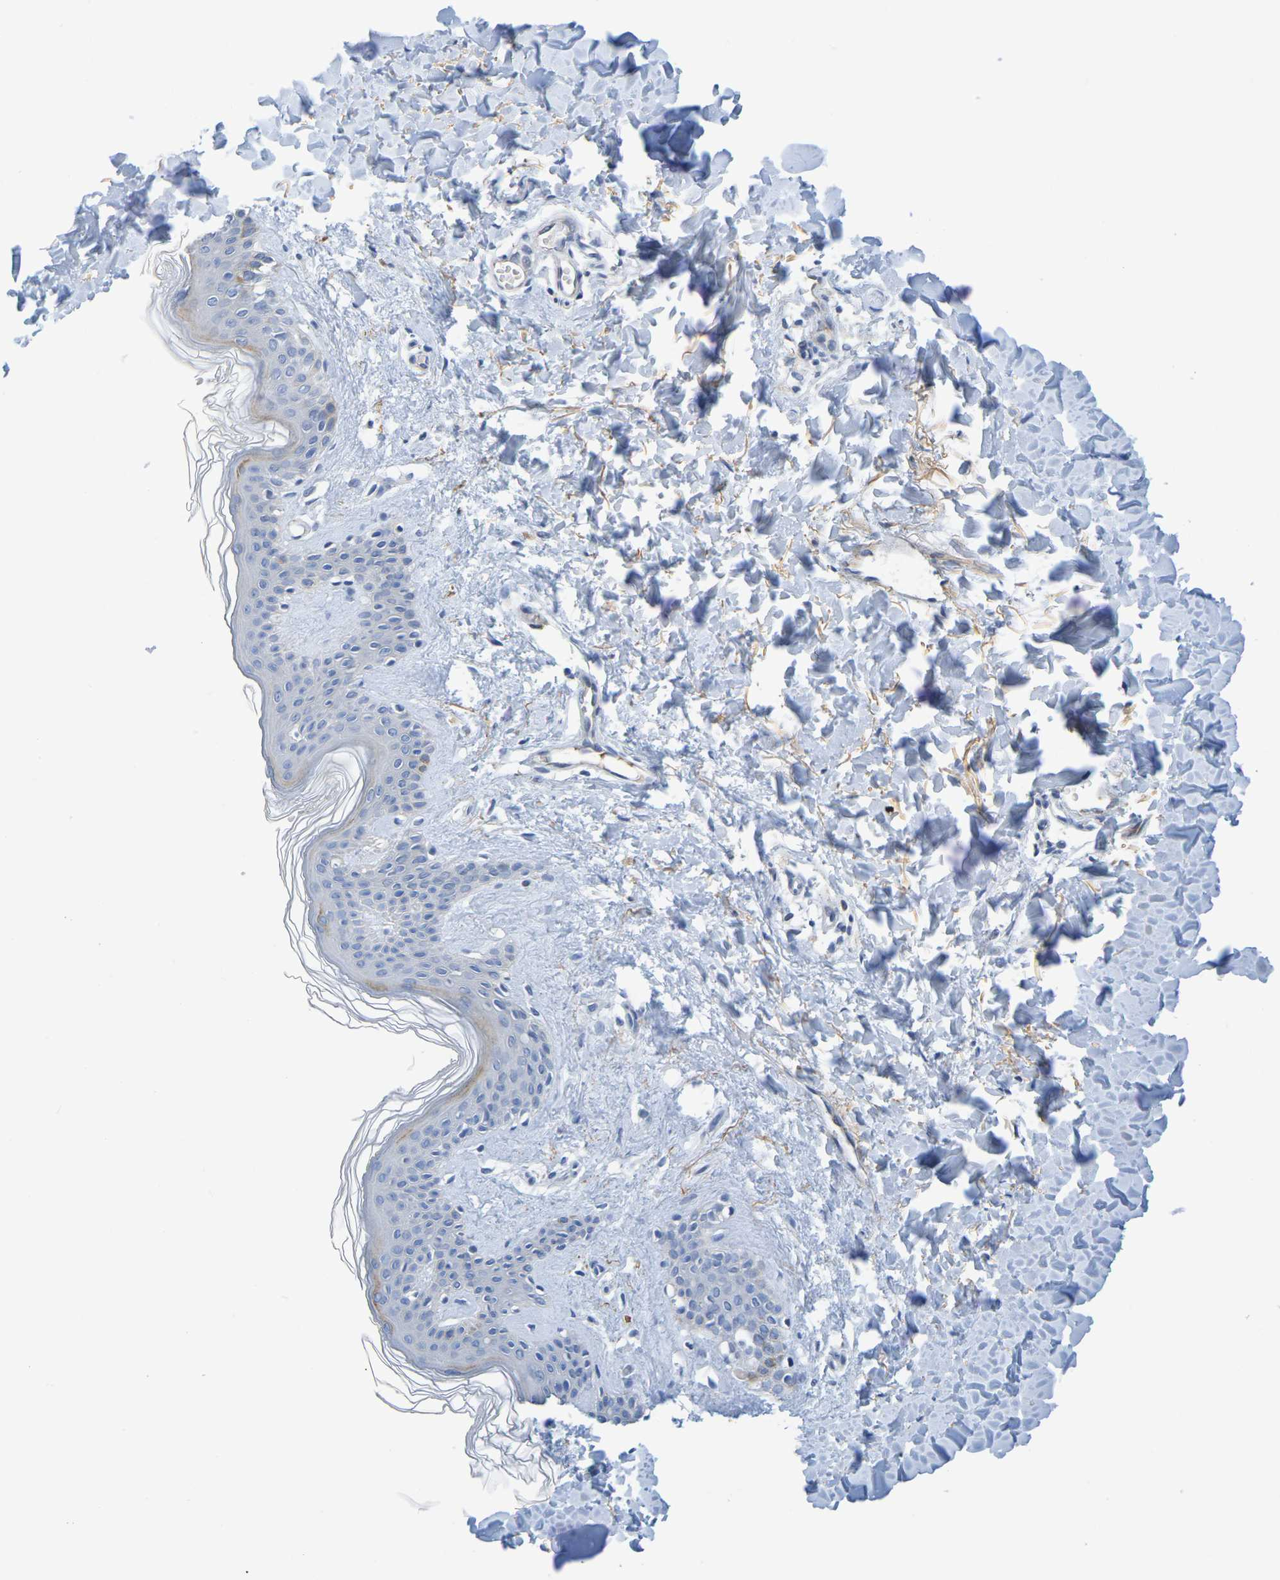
{"staining": {"intensity": "negative", "quantity": "none", "location": "none"}, "tissue": "skin", "cell_type": "Fibroblasts", "image_type": "normal", "snomed": [{"axis": "morphology", "description": "Normal tissue, NOS"}, {"axis": "topography", "description": "Skin"}], "caption": "Immunohistochemistry (IHC) photomicrograph of unremarkable skin: skin stained with DAB shows no significant protein staining in fibroblasts.", "gene": "IL10", "patient": {"sex": "female", "age": 41}}